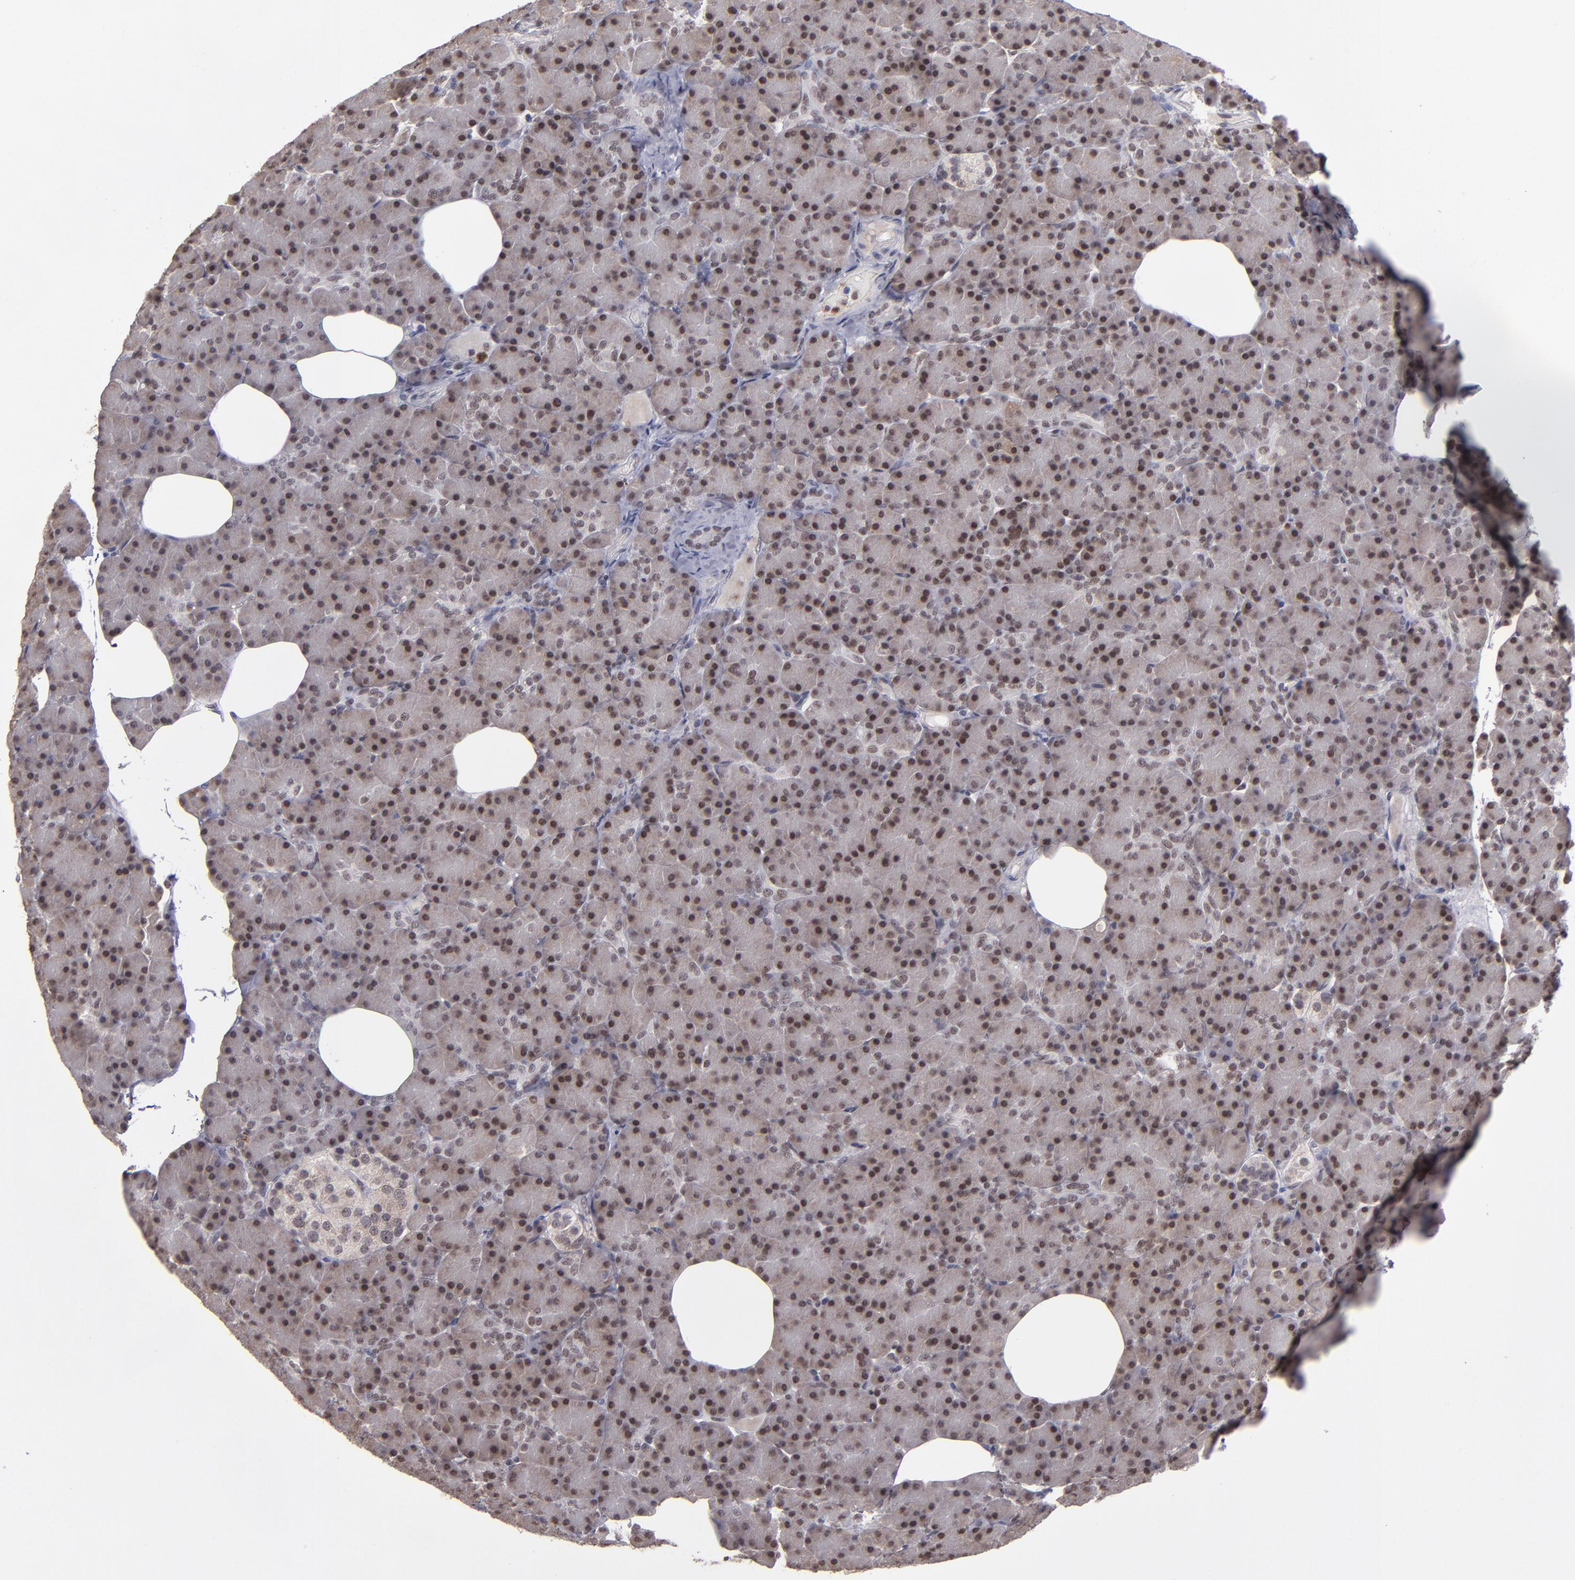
{"staining": {"intensity": "moderate", "quantity": ">75%", "location": "nuclear"}, "tissue": "pancreas", "cell_type": "Exocrine glandular cells", "image_type": "normal", "snomed": [{"axis": "morphology", "description": "Normal tissue, NOS"}, {"axis": "topography", "description": "Pancreas"}], "caption": "A brown stain labels moderate nuclear expression of a protein in exocrine glandular cells of benign human pancreas. Immunohistochemistry (ihc) stains the protein of interest in brown and the nuclei are stained blue.", "gene": "RREB1", "patient": {"sex": "female", "age": 43}}